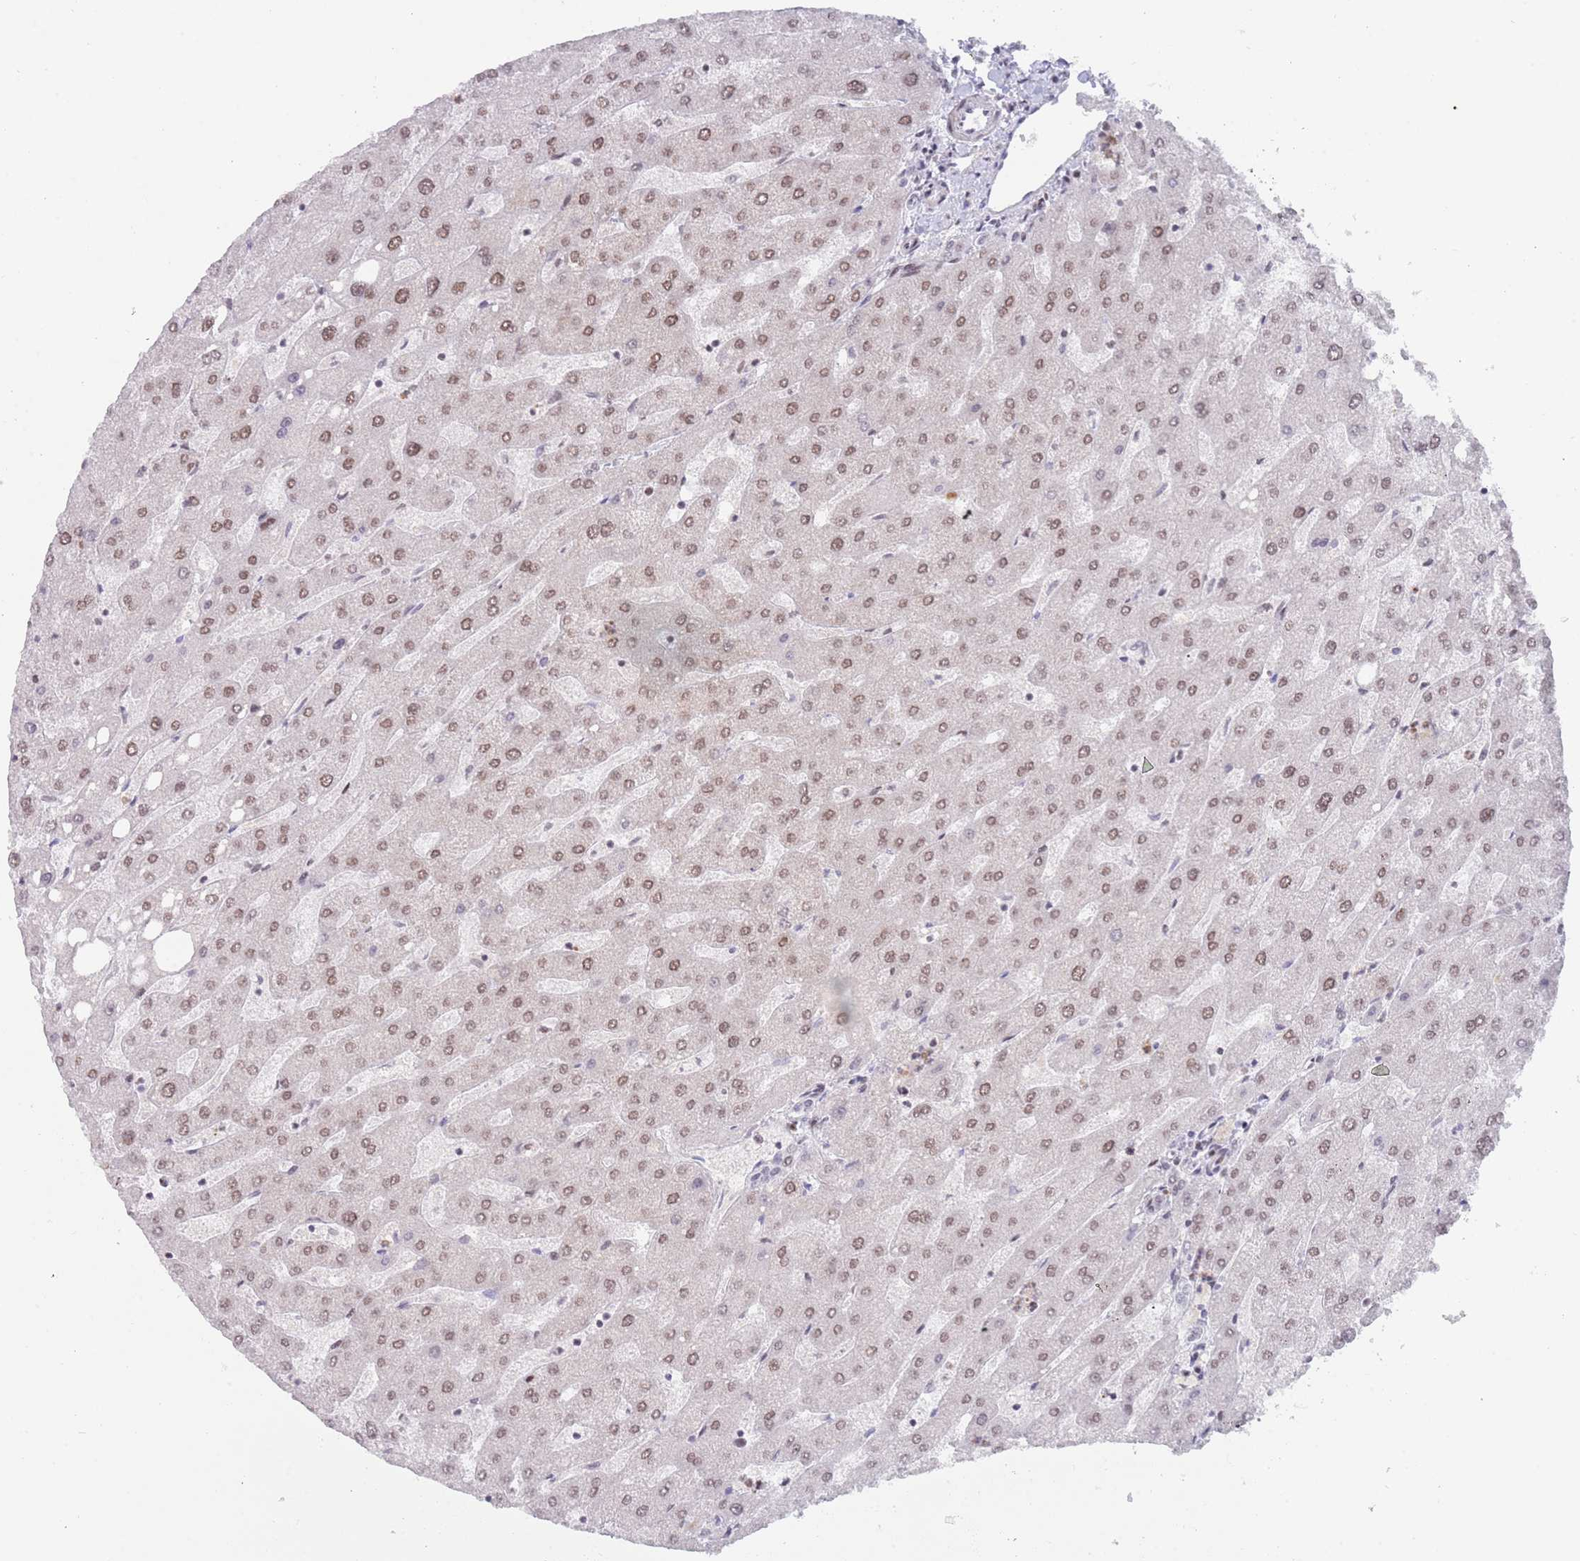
{"staining": {"intensity": "negative", "quantity": "none", "location": "none"}, "tissue": "liver", "cell_type": "Cholangiocytes", "image_type": "normal", "snomed": [{"axis": "morphology", "description": "Normal tissue, NOS"}, {"axis": "topography", "description": "Liver"}], "caption": "A histopathology image of liver stained for a protein exhibits no brown staining in cholangiocytes. (Immunohistochemistry (ihc), brightfield microscopy, high magnification).", "gene": "ZNF382", "patient": {"sex": "male", "age": 67}}